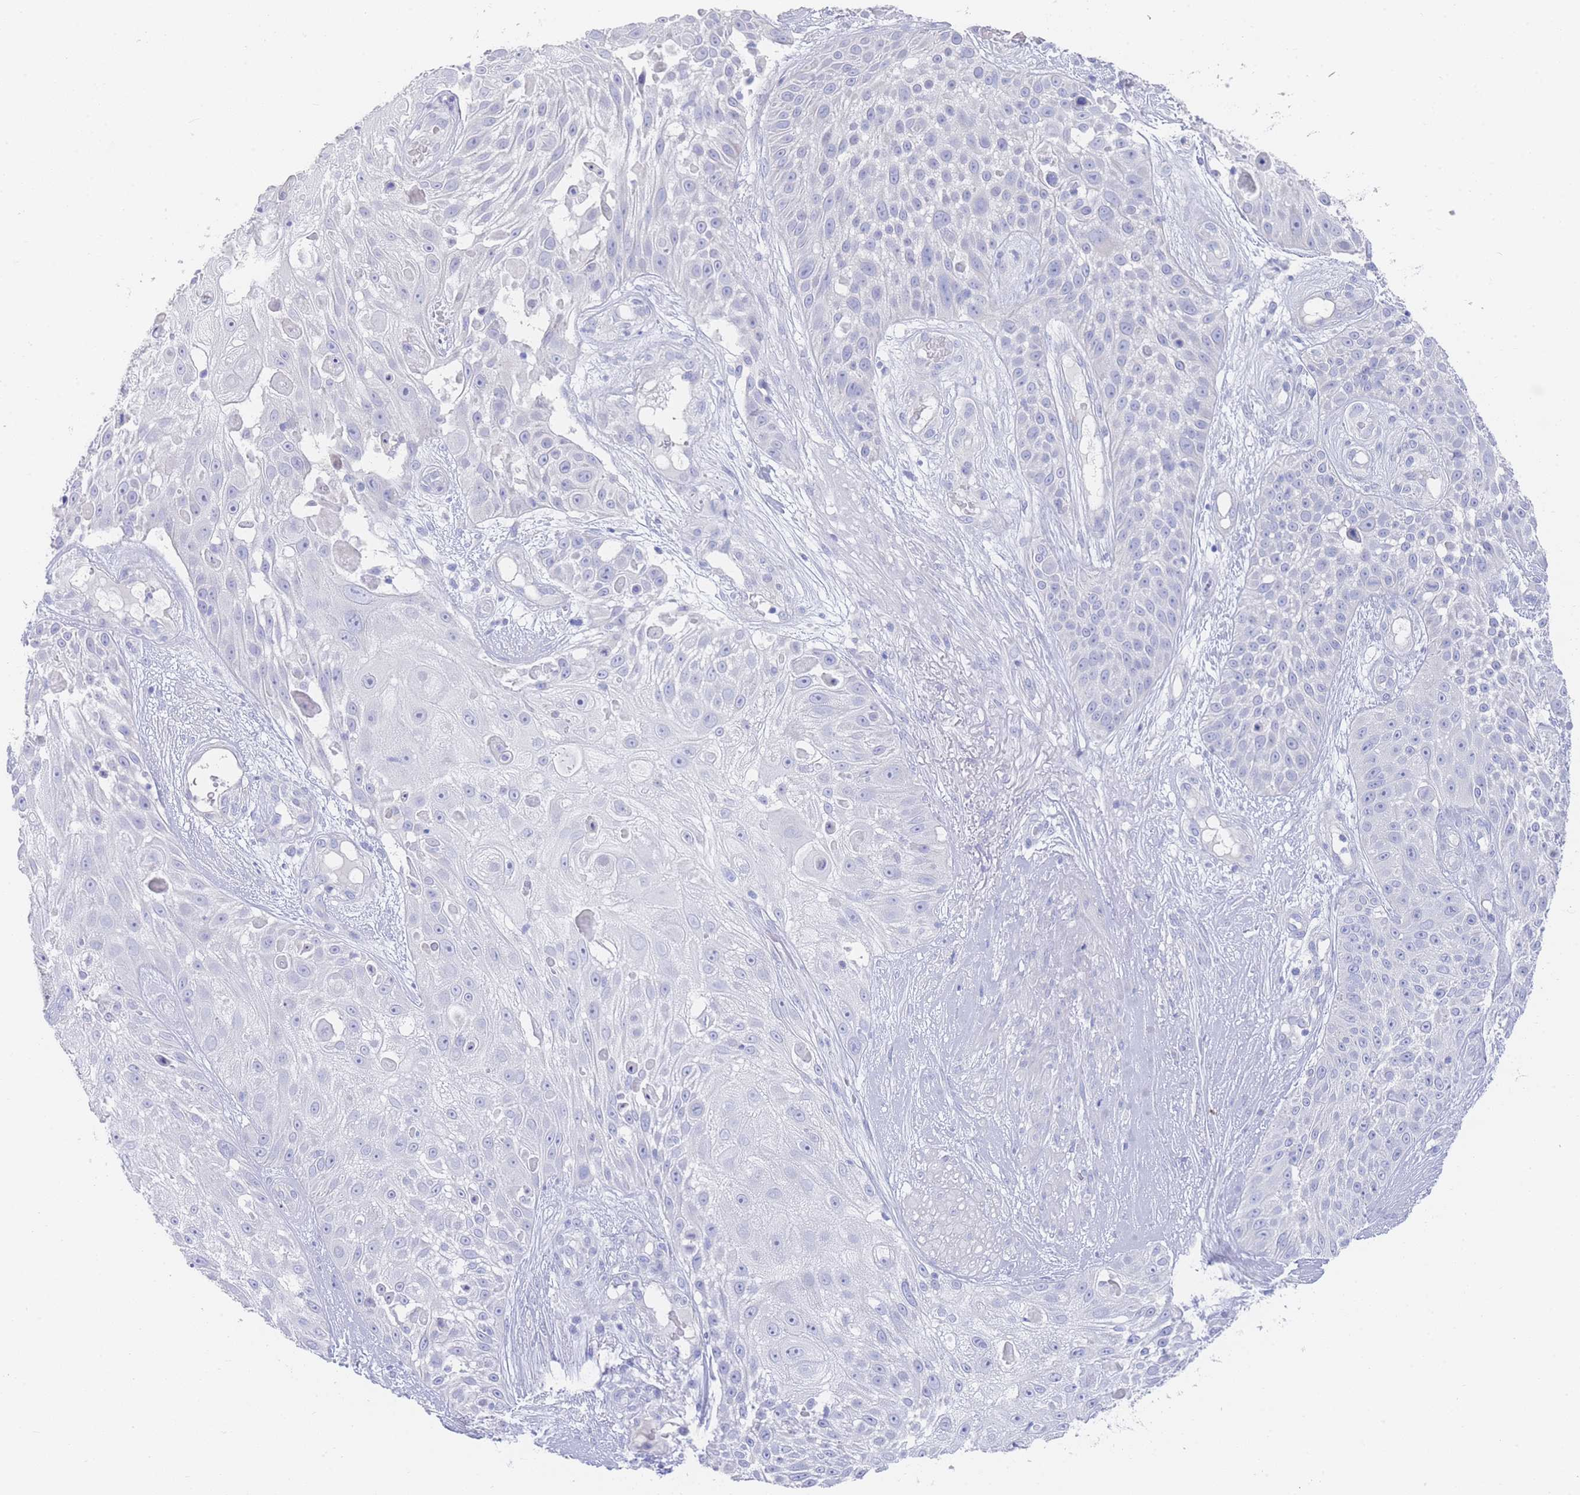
{"staining": {"intensity": "negative", "quantity": "none", "location": "none"}, "tissue": "skin cancer", "cell_type": "Tumor cells", "image_type": "cancer", "snomed": [{"axis": "morphology", "description": "Squamous cell carcinoma, NOS"}, {"axis": "topography", "description": "Skin"}], "caption": "DAB (3,3'-diaminobenzidine) immunohistochemical staining of human skin squamous cell carcinoma shows no significant staining in tumor cells.", "gene": "LRRC37A", "patient": {"sex": "female", "age": 86}}